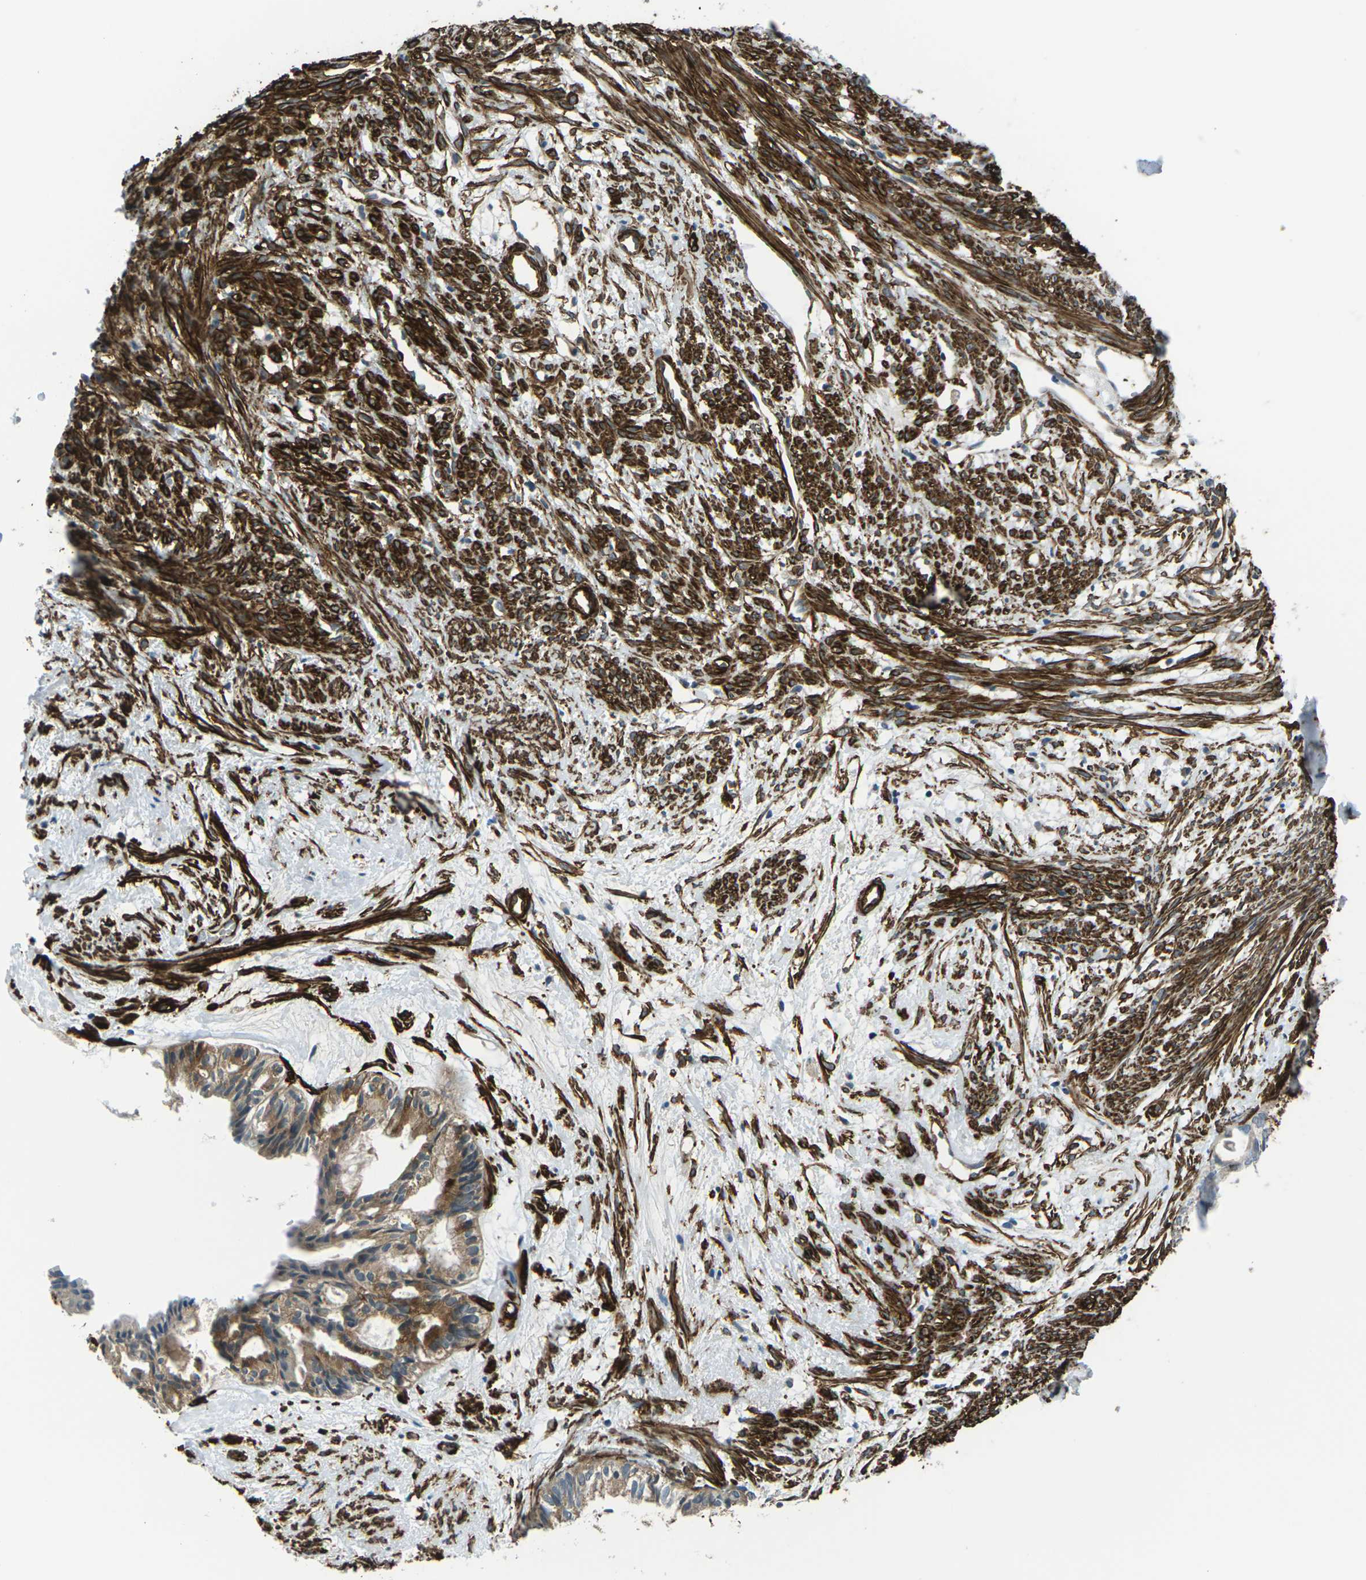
{"staining": {"intensity": "moderate", "quantity": "25%-75%", "location": "cytoplasmic/membranous"}, "tissue": "cervical cancer", "cell_type": "Tumor cells", "image_type": "cancer", "snomed": [{"axis": "morphology", "description": "Normal tissue, NOS"}, {"axis": "morphology", "description": "Adenocarcinoma, NOS"}, {"axis": "topography", "description": "Cervix"}, {"axis": "topography", "description": "Endometrium"}], "caption": "Cervical cancer tissue demonstrates moderate cytoplasmic/membranous staining in approximately 25%-75% of tumor cells", "gene": "GRAMD1C", "patient": {"sex": "female", "age": 86}}